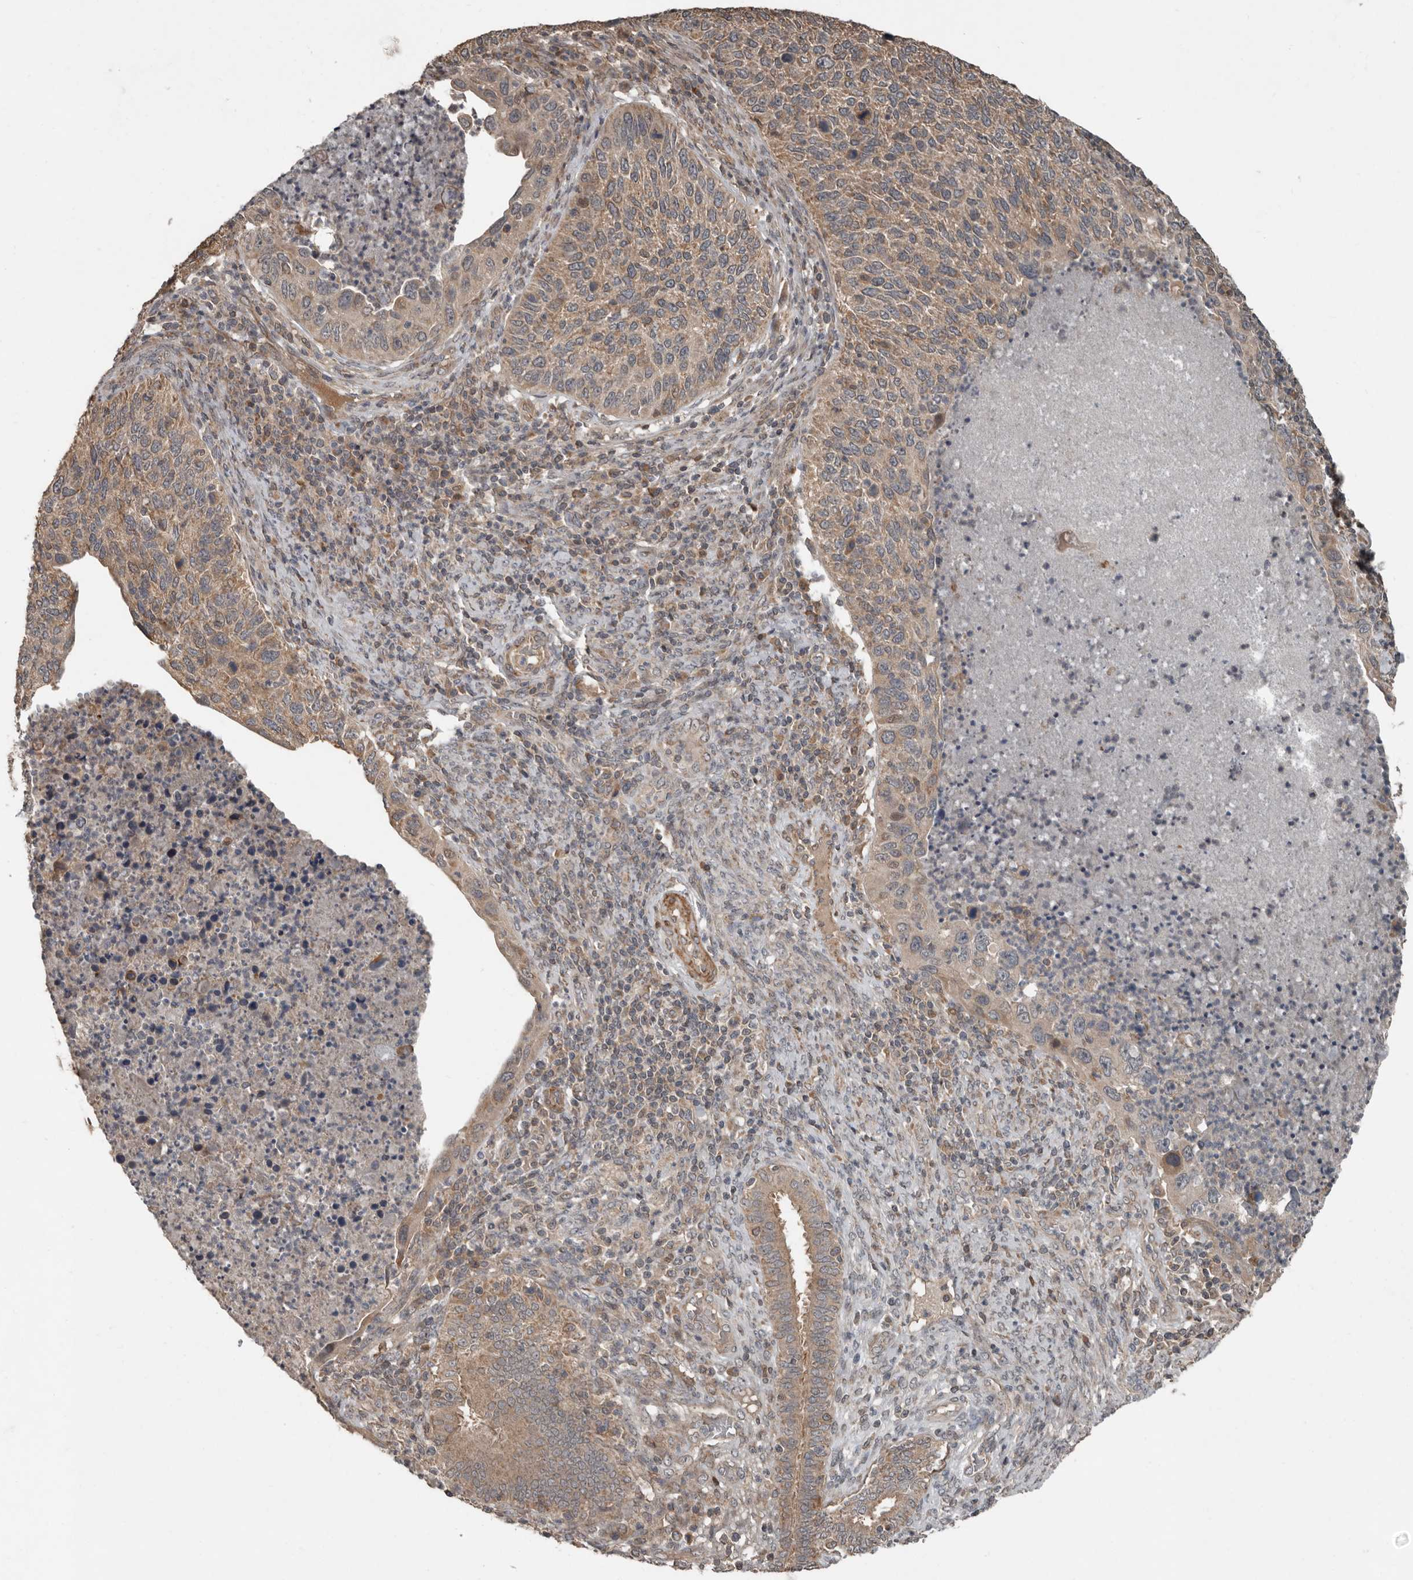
{"staining": {"intensity": "weak", "quantity": "25%-75%", "location": "cytoplasmic/membranous"}, "tissue": "cervical cancer", "cell_type": "Tumor cells", "image_type": "cancer", "snomed": [{"axis": "morphology", "description": "Squamous cell carcinoma, NOS"}, {"axis": "topography", "description": "Cervix"}], "caption": "Protein analysis of cervical cancer tissue reveals weak cytoplasmic/membranous expression in approximately 25%-75% of tumor cells. (Stains: DAB in brown, nuclei in blue, Microscopy: brightfield microscopy at high magnification).", "gene": "SLC6A7", "patient": {"sex": "female", "age": 38}}